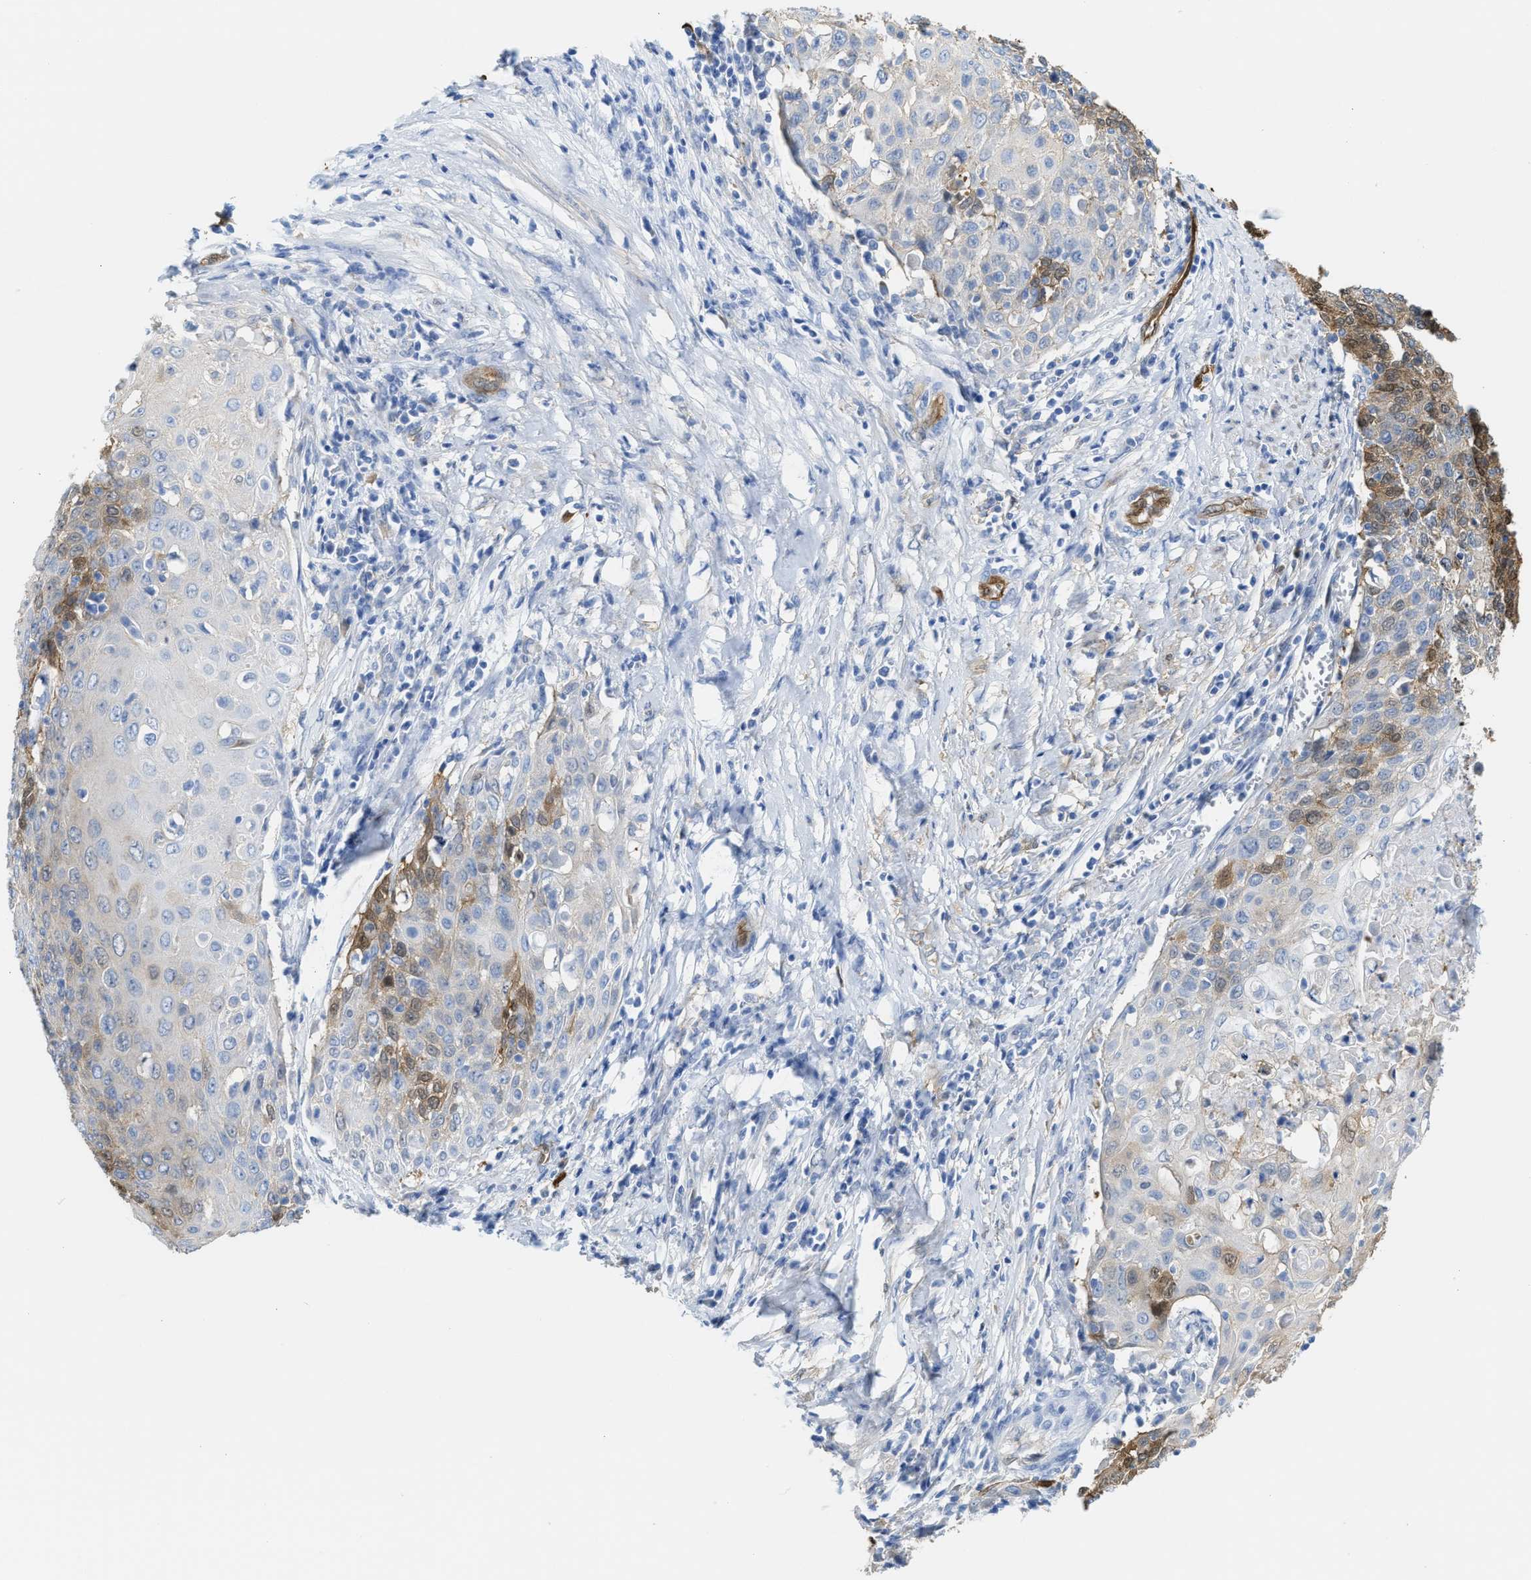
{"staining": {"intensity": "weak", "quantity": "<25%", "location": "cytoplasmic/membranous,nuclear"}, "tissue": "cervical cancer", "cell_type": "Tumor cells", "image_type": "cancer", "snomed": [{"axis": "morphology", "description": "Squamous cell carcinoma, NOS"}, {"axis": "topography", "description": "Cervix"}], "caption": "Photomicrograph shows no protein expression in tumor cells of cervical cancer tissue. (DAB immunohistochemistry, high magnification).", "gene": "ASS1", "patient": {"sex": "female", "age": 39}}